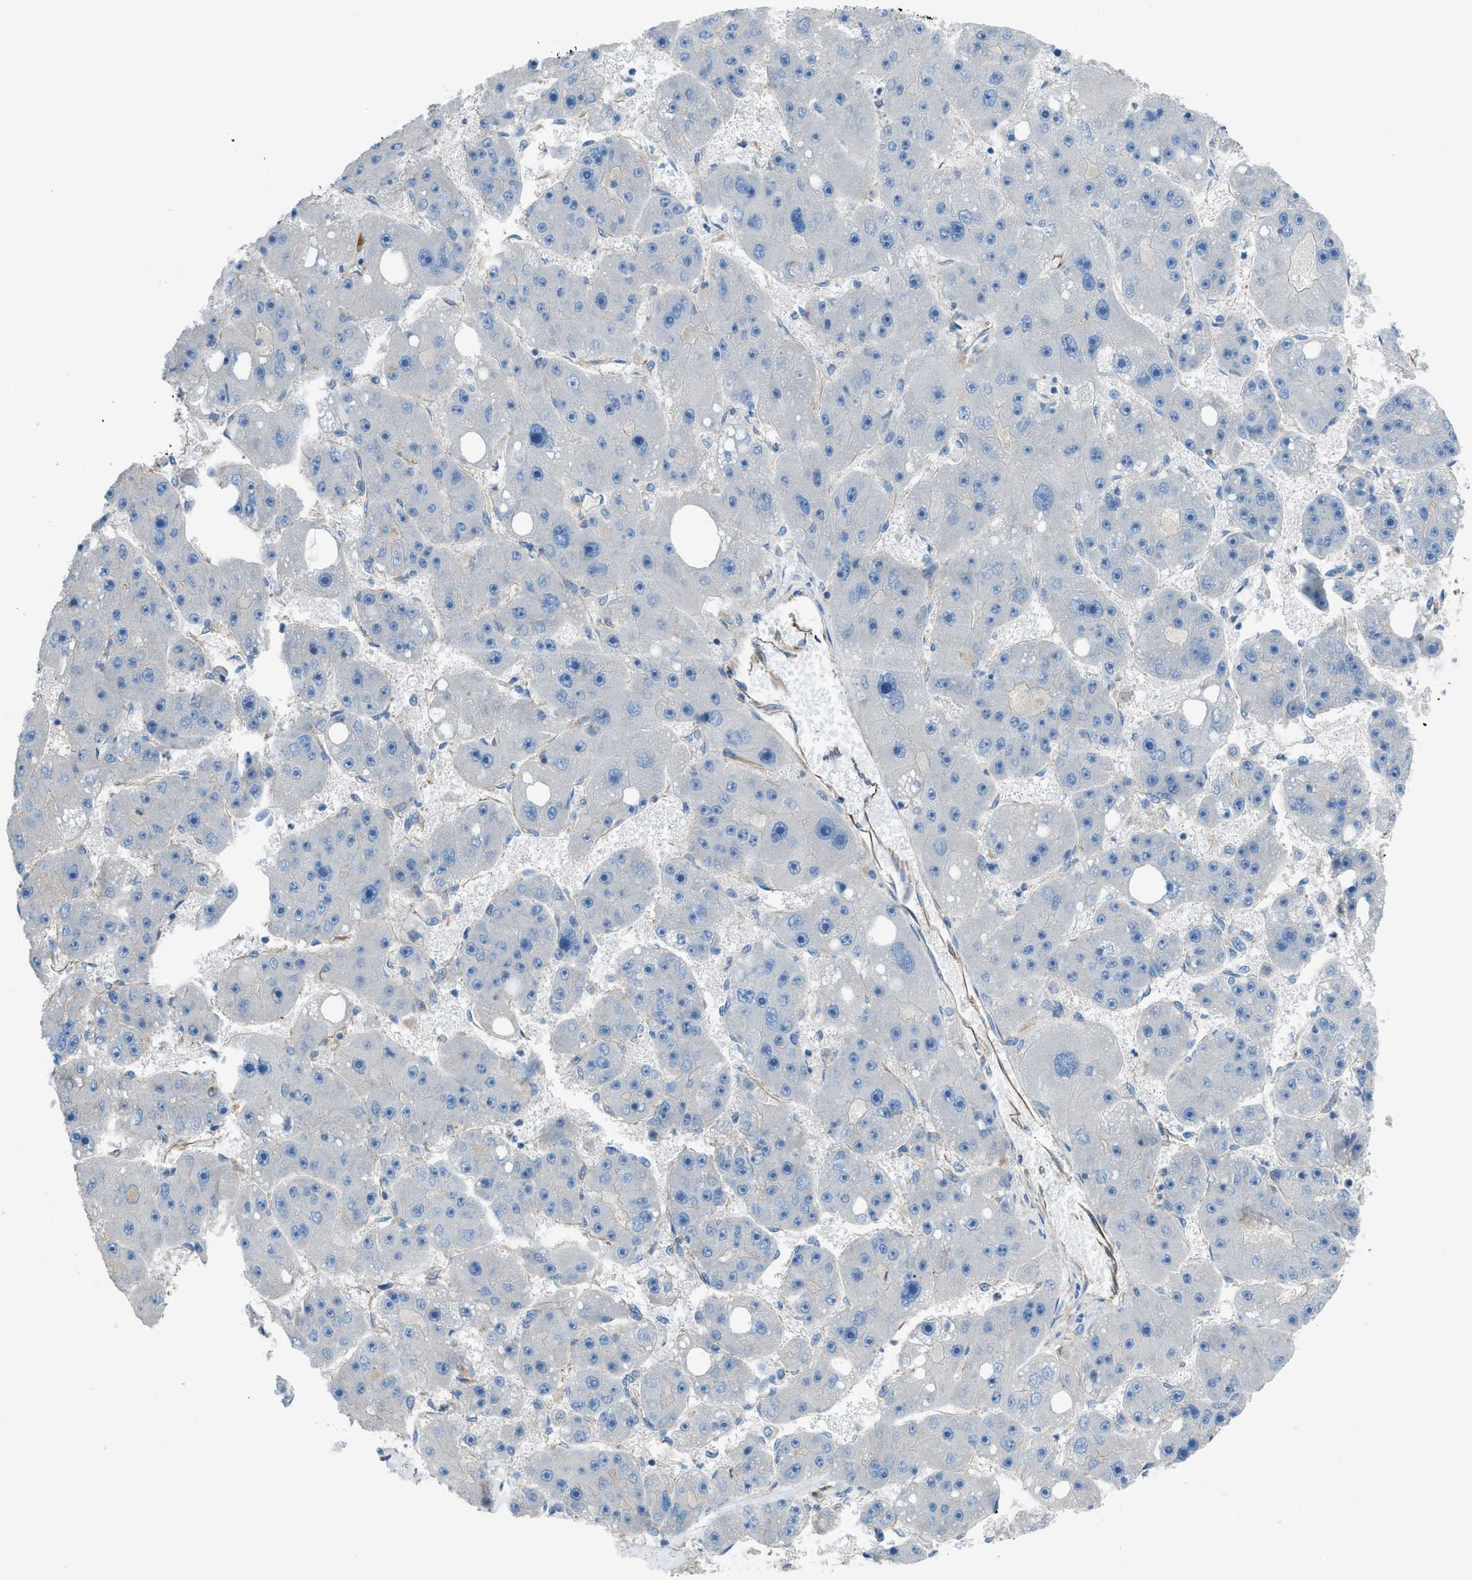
{"staining": {"intensity": "negative", "quantity": "none", "location": "none"}, "tissue": "liver cancer", "cell_type": "Tumor cells", "image_type": "cancer", "snomed": [{"axis": "morphology", "description": "Carcinoma, Hepatocellular, NOS"}, {"axis": "topography", "description": "Liver"}], "caption": "IHC micrograph of human liver cancer (hepatocellular carcinoma) stained for a protein (brown), which reveals no positivity in tumor cells. (Immunohistochemistry (ihc), brightfield microscopy, high magnification).", "gene": "CABP7", "patient": {"sex": "female", "age": 61}}